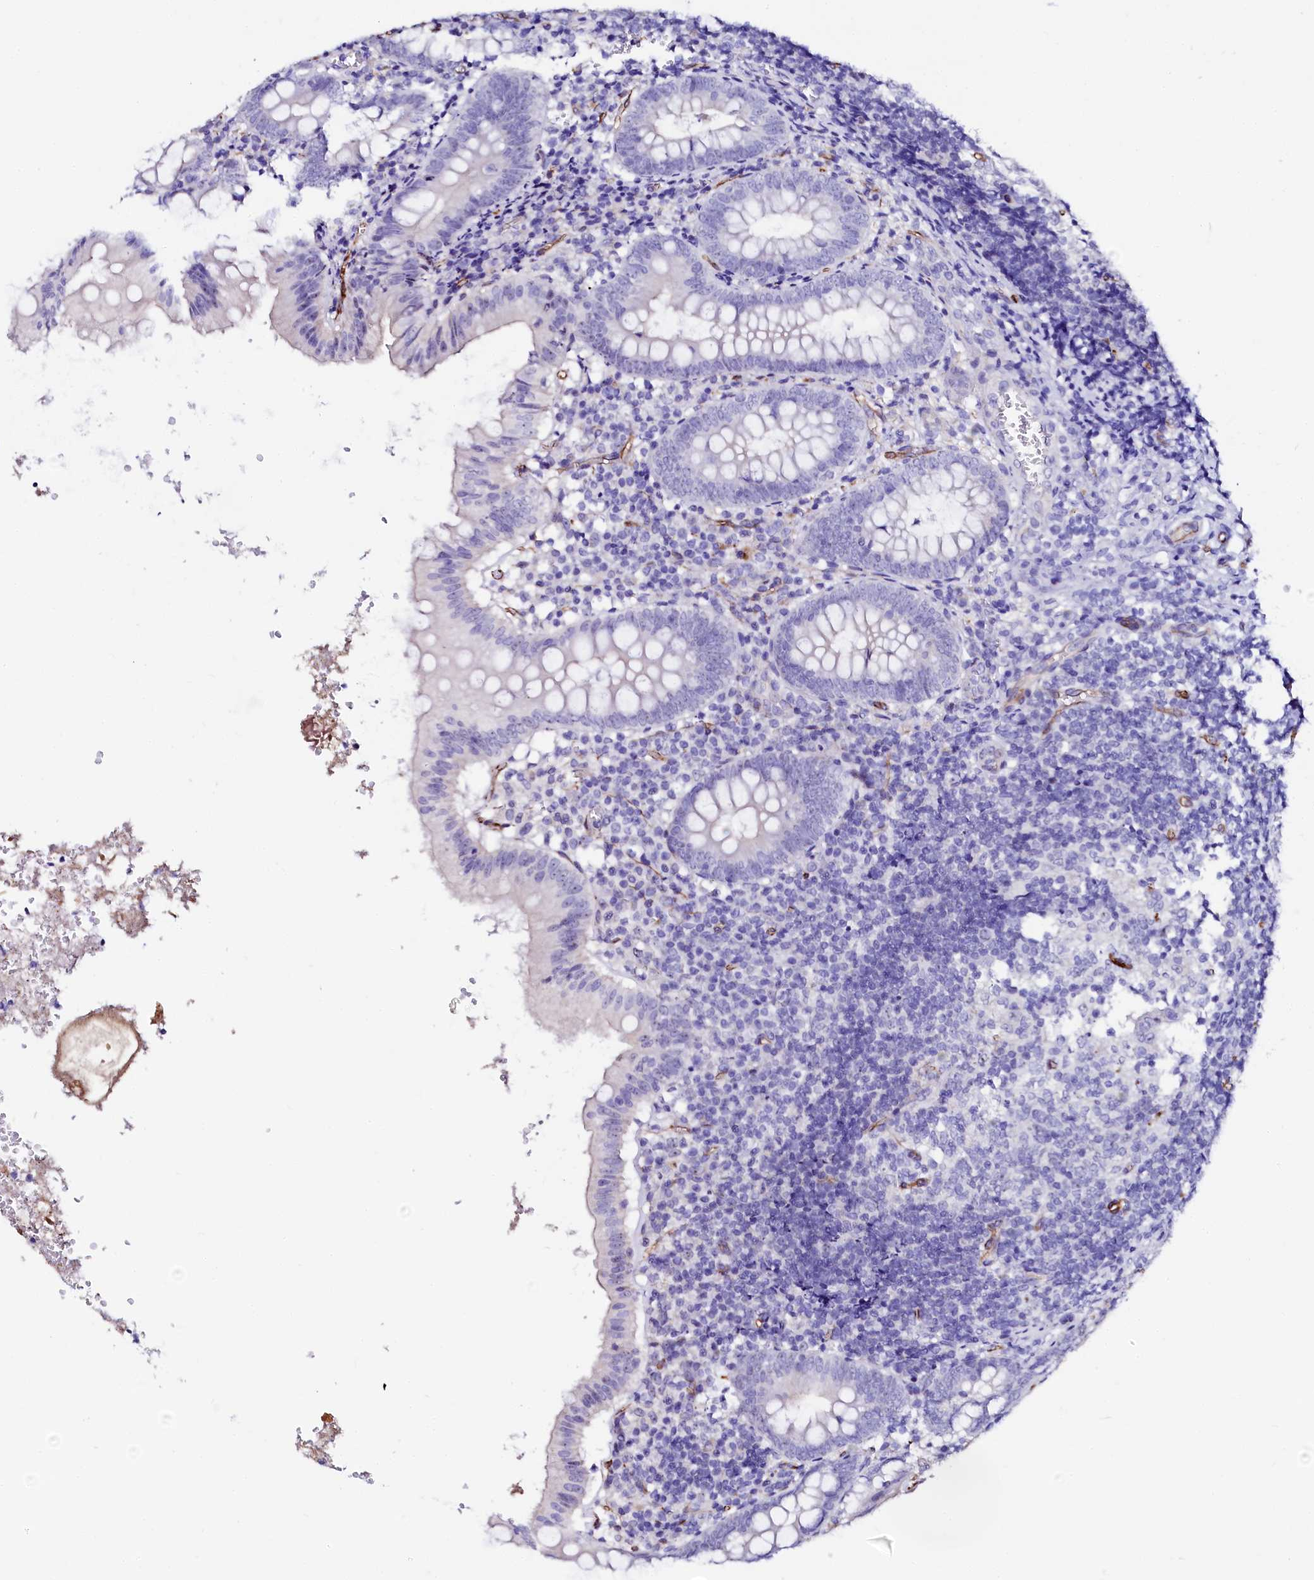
{"staining": {"intensity": "negative", "quantity": "none", "location": "none"}, "tissue": "appendix", "cell_type": "Glandular cells", "image_type": "normal", "snomed": [{"axis": "morphology", "description": "Normal tissue, NOS"}, {"axis": "topography", "description": "Appendix"}], "caption": "This is an IHC image of benign human appendix. There is no positivity in glandular cells.", "gene": "SFR1", "patient": {"sex": "male", "age": 8}}